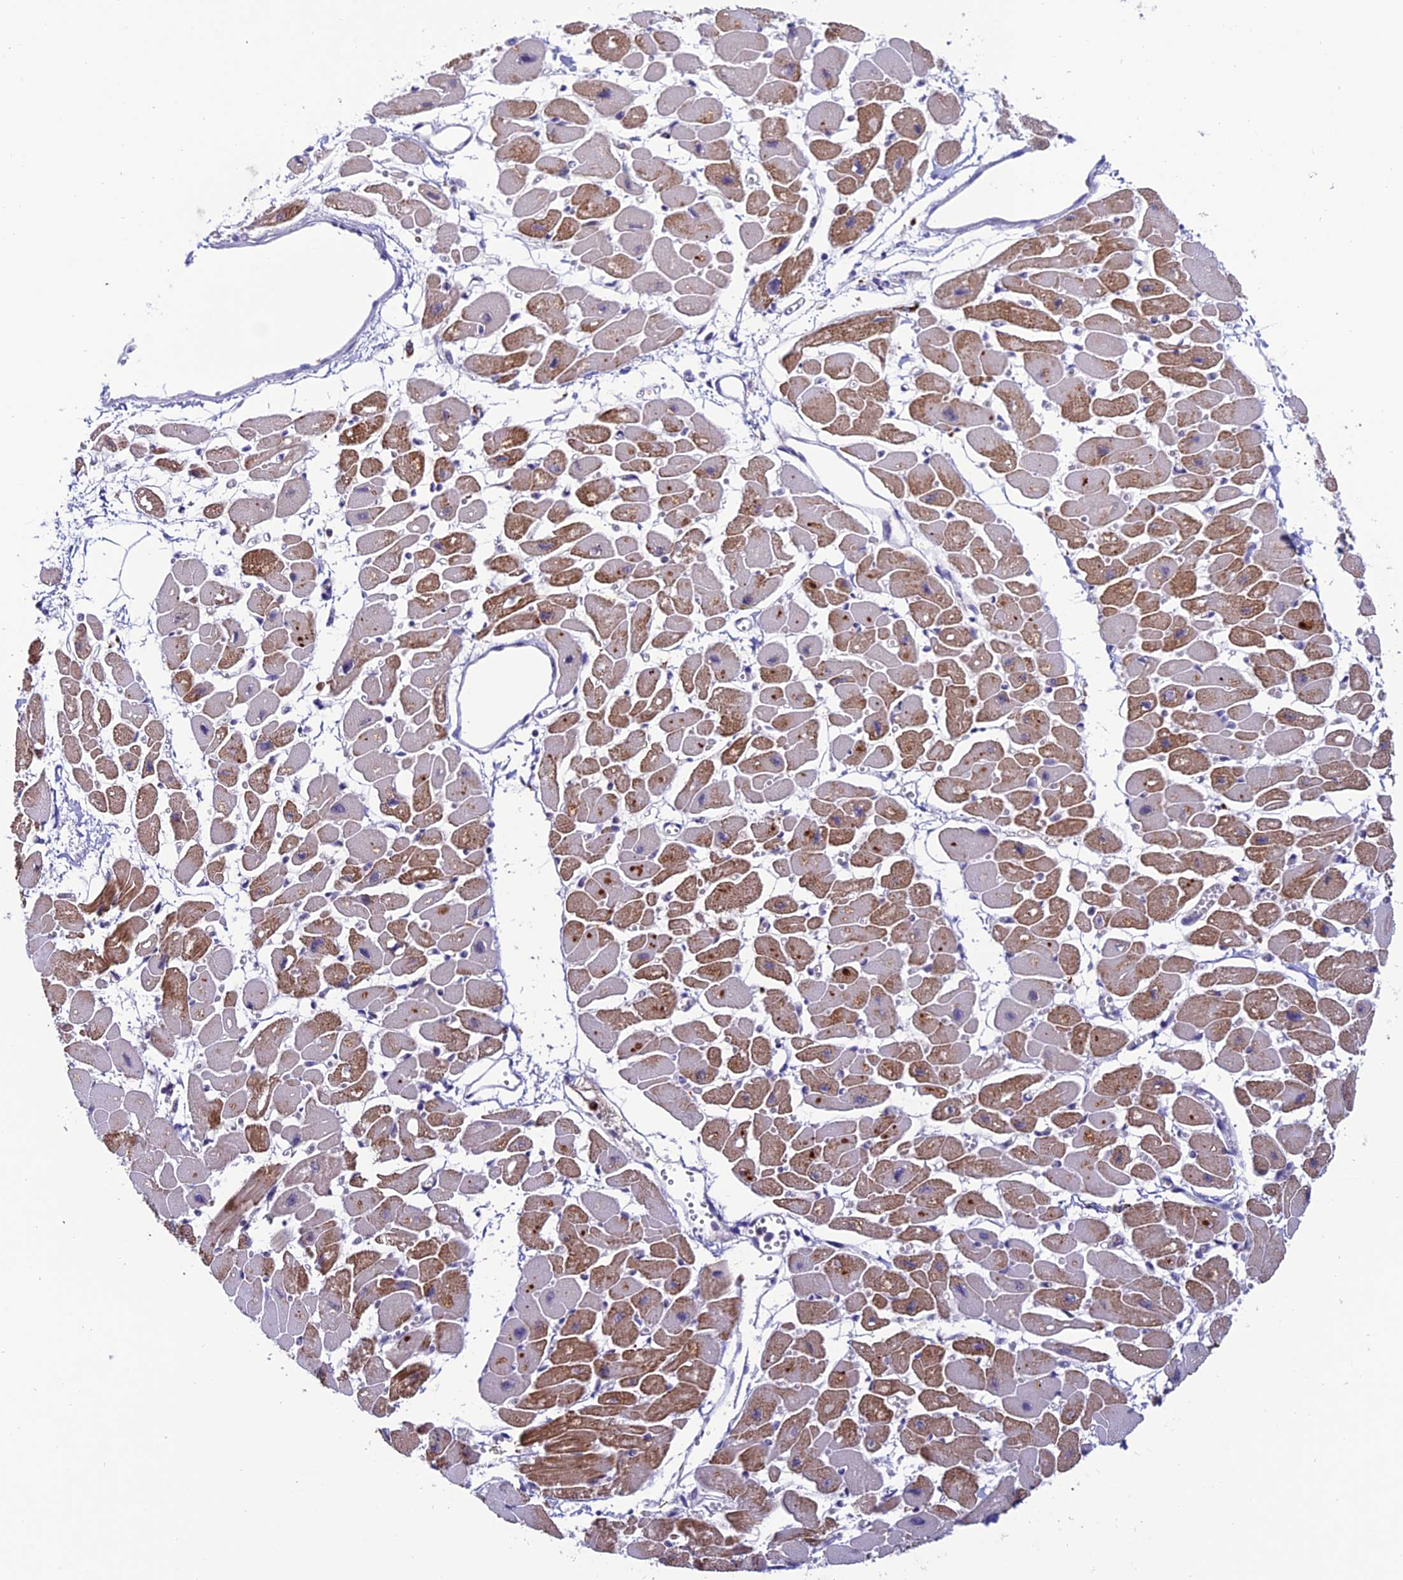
{"staining": {"intensity": "strong", "quantity": "25%-75%", "location": "cytoplasmic/membranous"}, "tissue": "heart muscle", "cell_type": "Cardiomyocytes", "image_type": "normal", "snomed": [{"axis": "morphology", "description": "Normal tissue, NOS"}, {"axis": "topography", "description": "Heart"}], "caption": "Cardiomyocytes reveal strong cytoplasmic/membranous expression in about 25%-75% of cells in unremarkable heart muscle. Using DAB (brown) and hematoxylin (blue) stains, captured at high magnification using brightfield microscopy.", "gene": "ARHGEF18", "patient": {"sex": "female", "age": 54}}